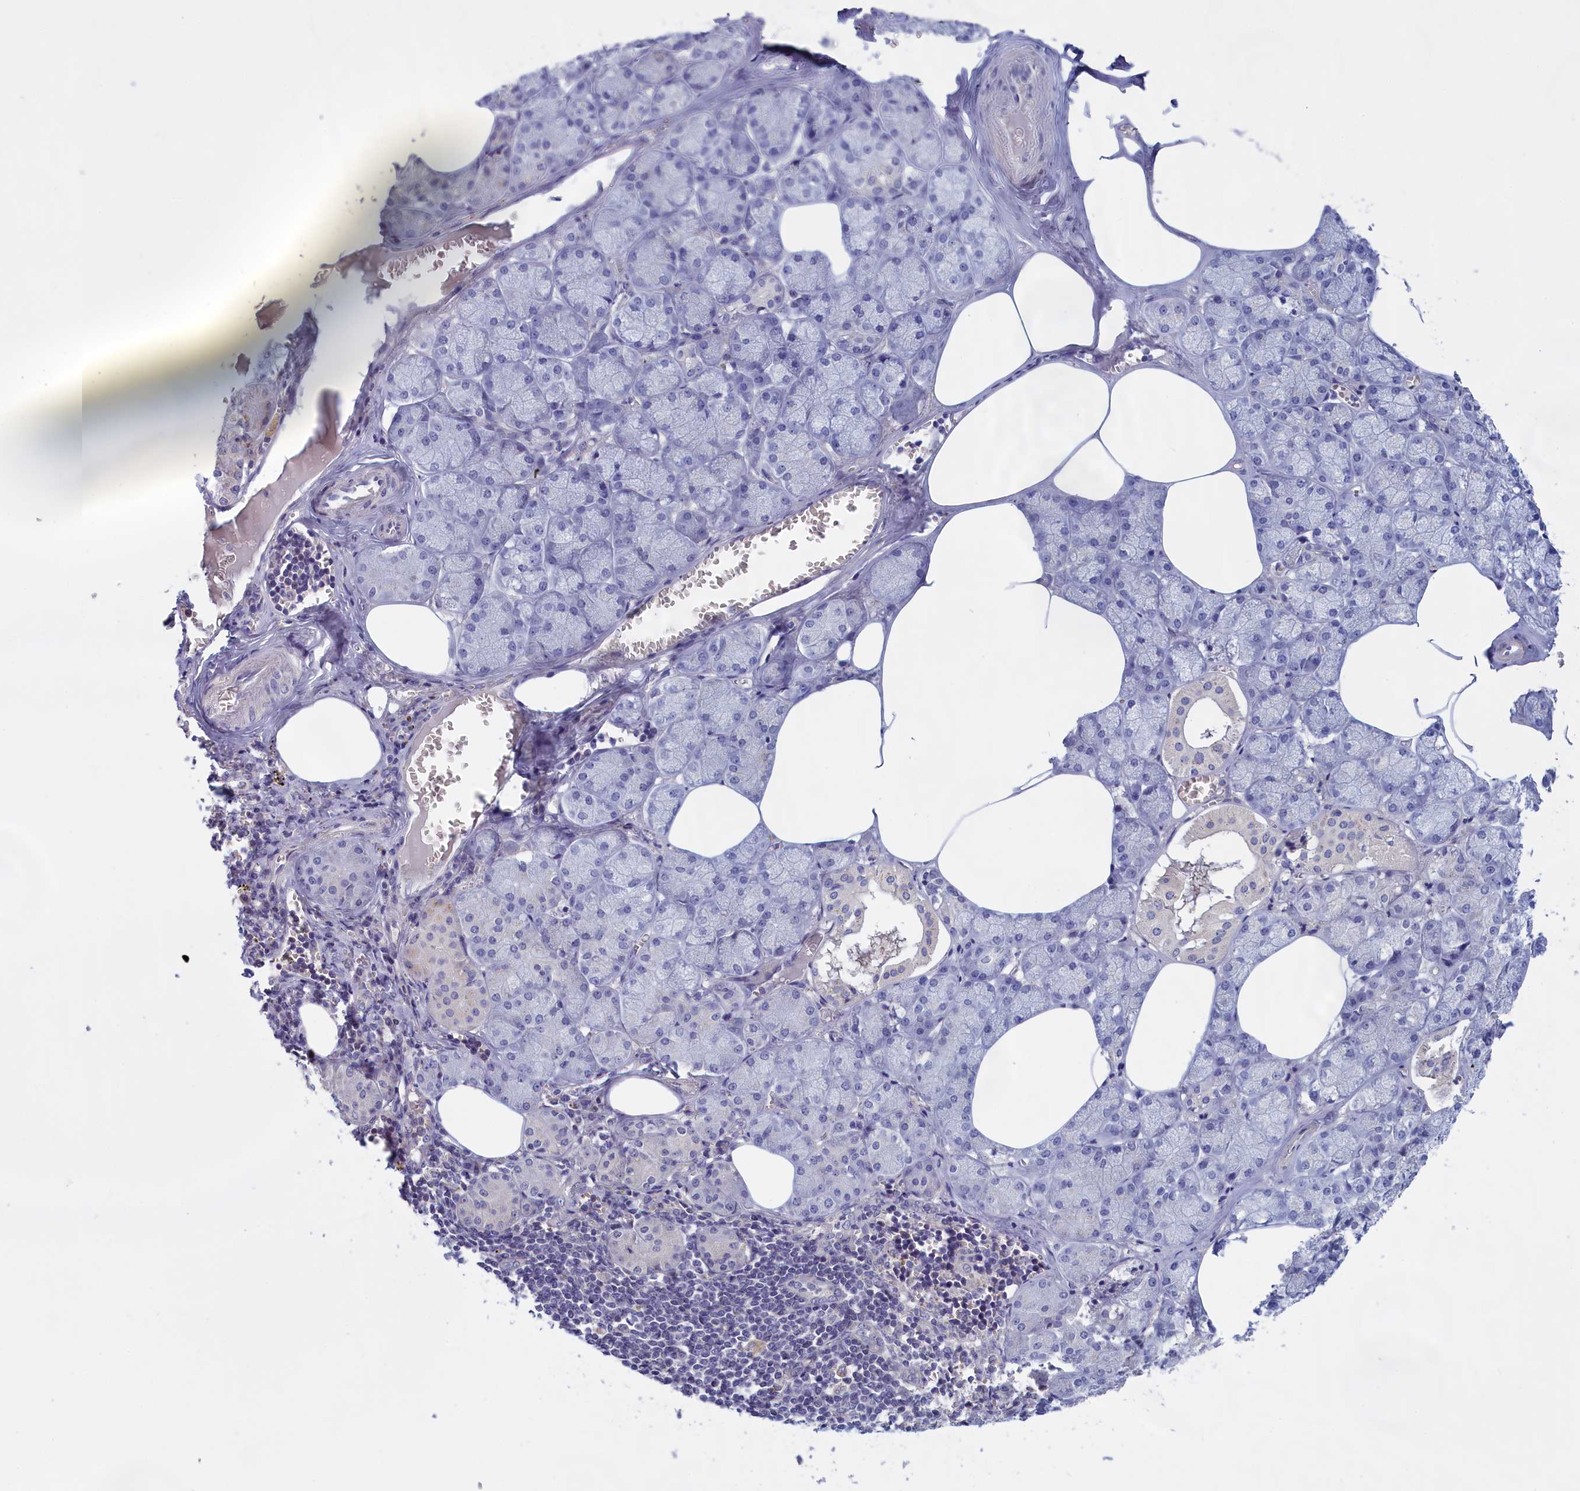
{"staining": {"intensity": "negative", "quantity": "none", "location": "none"}, "tissue": "salivary gland", "cell_type": "Glandular cells", "image_type": "normal", "snomed": [{"axis": "morphology", "description": "Normal tissue, NOS"}, {"axis": "topography", "description": "Salivary gland"}], "caption": "Immunohistochemistry (IHC) photomicrograph of normal salivary gland: salivary gland stained with DAB (3,3'-diaminobenzidine) reveals no significant protein positivity in glandular cells.", "gene": "IGFALS", "patient": {"sex": "male", "age": 62}}